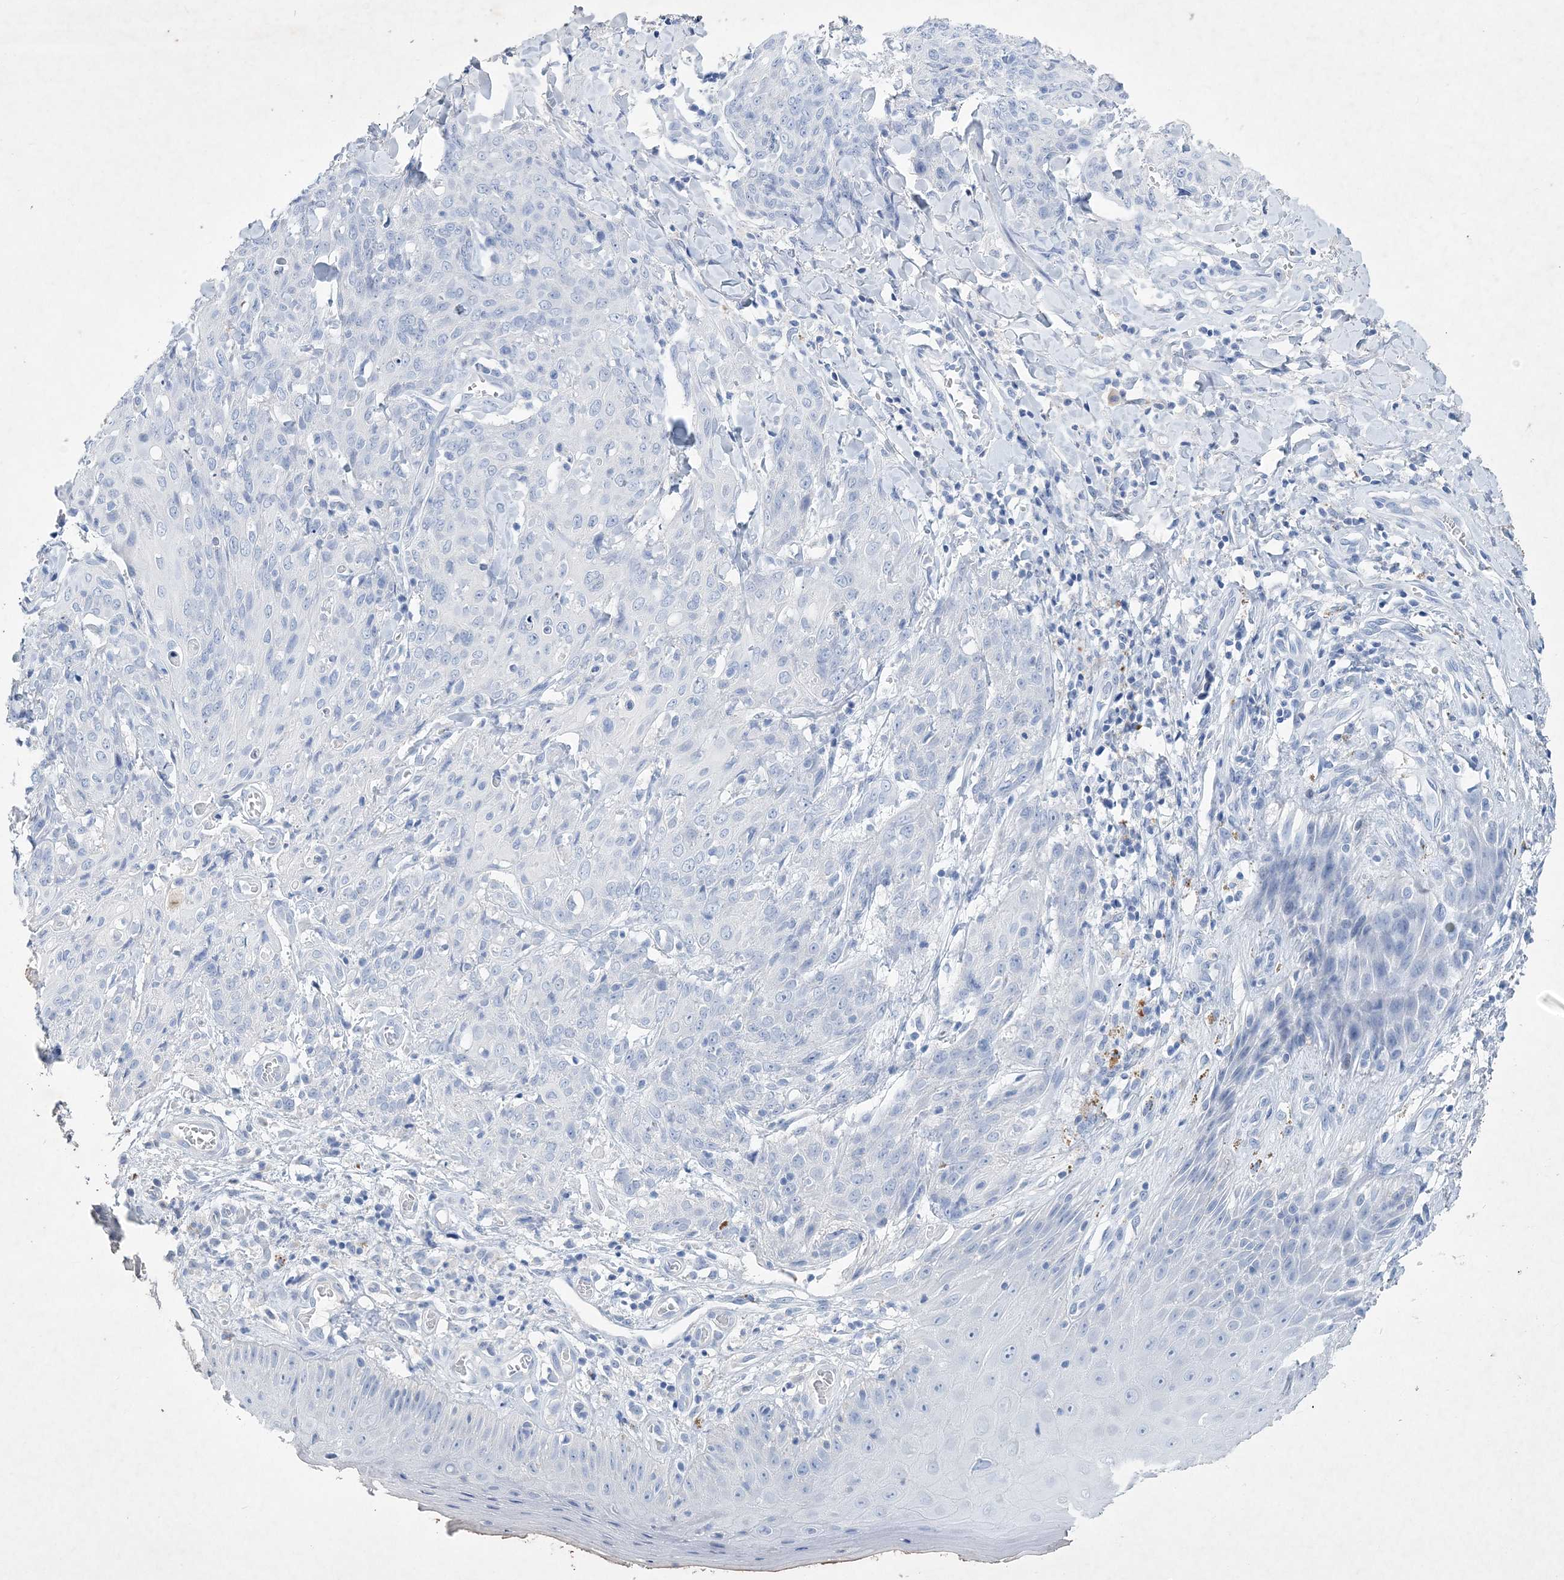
{"staining": {"intensity": "negative", "quantity": "none", "location": "none"}, "tissue": "skin cancer", "cell_type": "Tumor cells", "image_type": "cancer", "snomed": [{"axis": "morphology", "description": "Squamous cell carcinoma, NOS"}, {"axis": "topography", "description": "Skin"}, {"axis": "topography", "description": "Vulva"}], "caption": "Squamous cell carcinoma (skin) stained for a protein using immunohistochemistry displays no staining tumor cells.", "gene": "COPS8", "patient": {"sex": "female", "age": 85}}